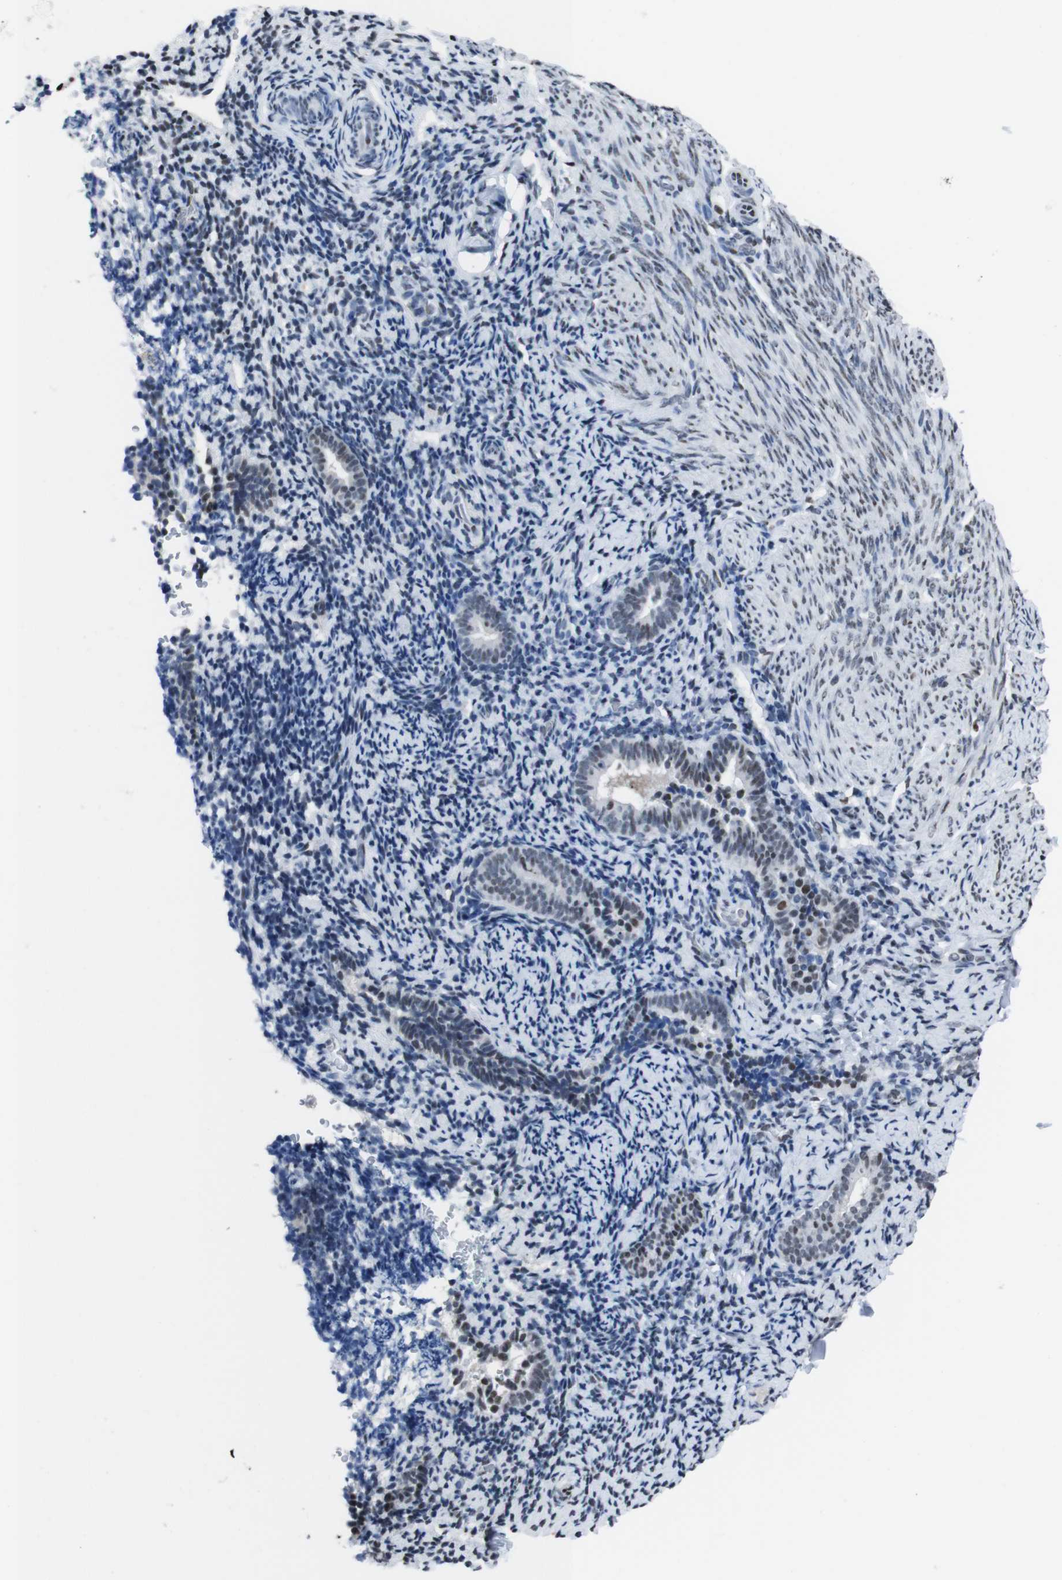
{"staining": {"intensity": "moderate", "quantity": "25%-75%", "location": "nuclear"}, "tissue": "endometrium", "cell_type": "Cells in endometrial stroma", "image_type": "normal", "snomed": [{"axis": "morphology", "description": "Normal tissue, NOS"}, {"axis": "topography", "description": "Endometrium"}], "caption": "A brown stain highlights moderate nuclear staining of a protein in cells in endometrial stroma of benign human endometrium.", "gene": "PIP4P2", "patient": {"sex": "female", "age": 51}}